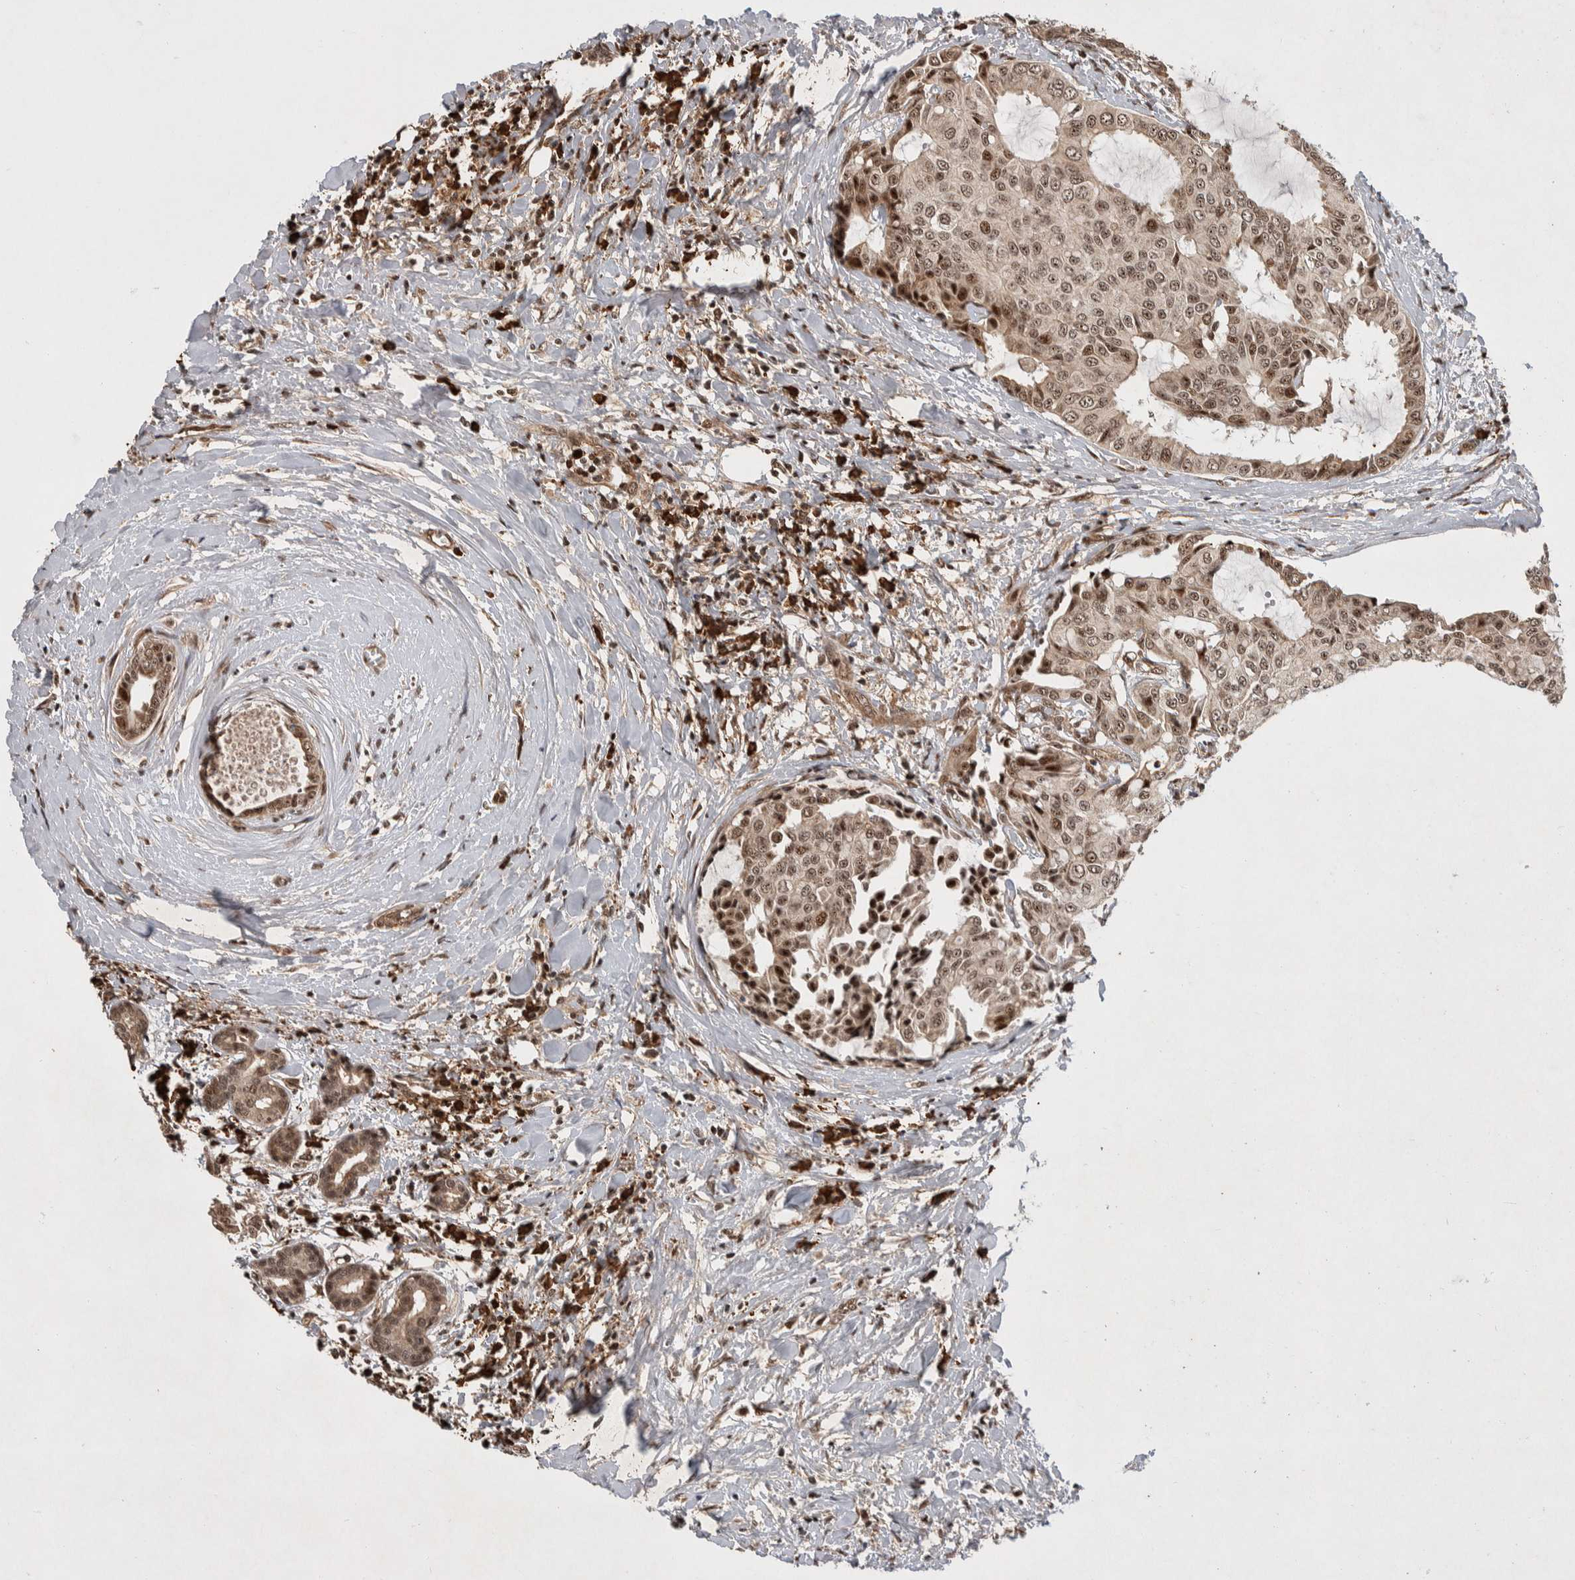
{"staining": {"intensity": "weak", "quantity": ">75%", "location": "cytoplasmic/membranous,nuclear"}, "tissue": "head and neck cancer", "cell_type": "Tumor cells", "image_type": "cancer", "snomed": [{"axis": "morphology", "description": "Adenocarcinoma, NOS"}, {"axis": "topography", "description": "Salivary gland"}, {"axis": "topography", "description": "Head-Neck"}], "caption": "A brown stain shows weak cytoplasmic/membranous and nuclear positivity of a protein in adenocarcinoma (head and neck) tumor cells.", "gene": "TOR1B", "patient": {"sex": "female", "age": 59}}